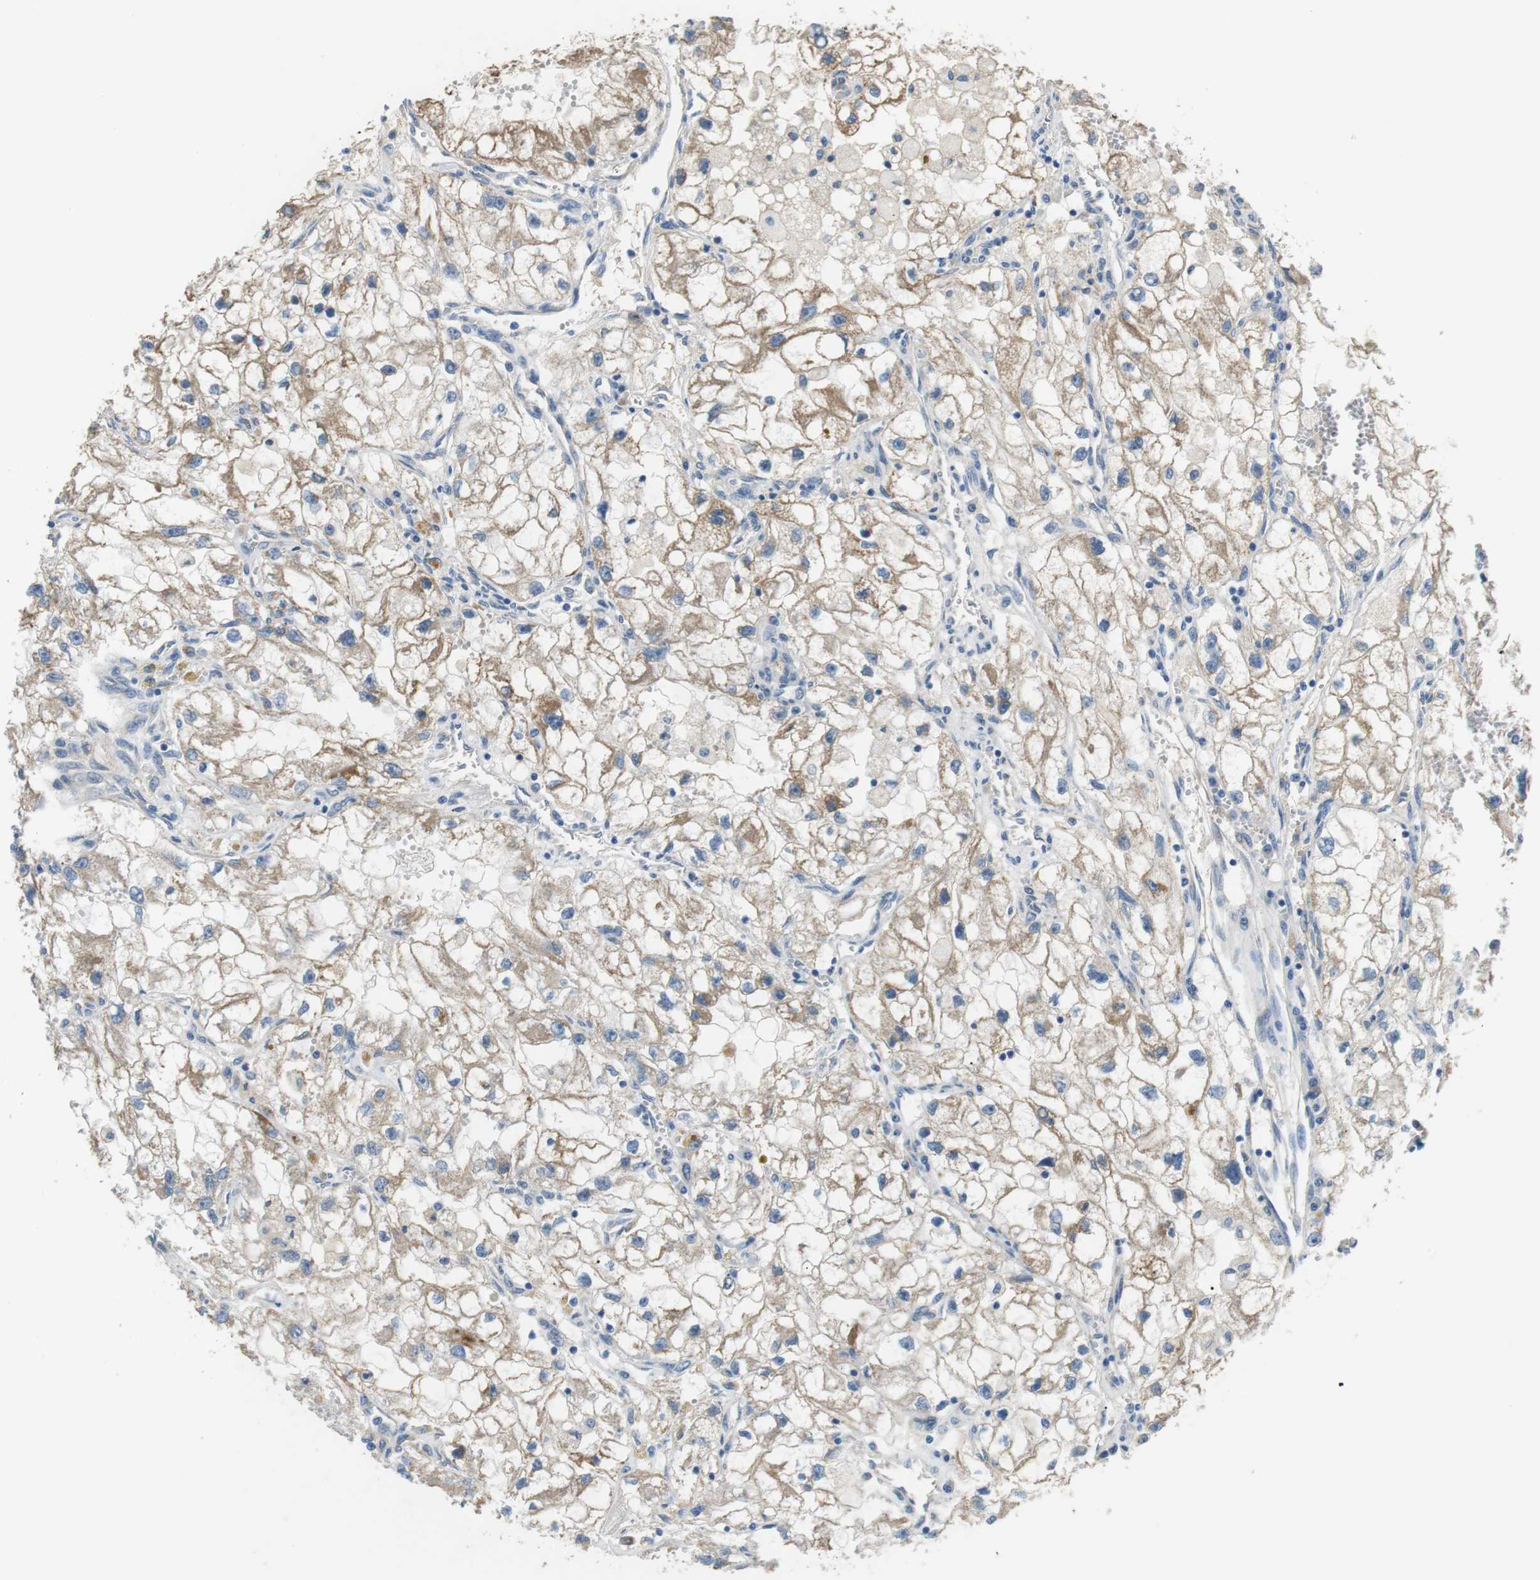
{"staining": {"intensity": "moderate", "quantity": ">75%", "location": "cytoplasmic/membranous"}, "tissue": "renal cancer", "cell_type": "Tumor cells", "image_type": "cancer", "snomed": [{"axis": "morphology", "description": "Adenocarcinoma, NOS"}, {"axis": "topography", "description": "Kidney"}], "caption": "Brown immunohistochemical staining in human renal cancer (adenocarcinoma) displays moderate cytoplasmic/membranous positivity in about >75% of tumor cells.", "gene": "UNC5CL", "patient": {"sex": "female", "age": 70}}